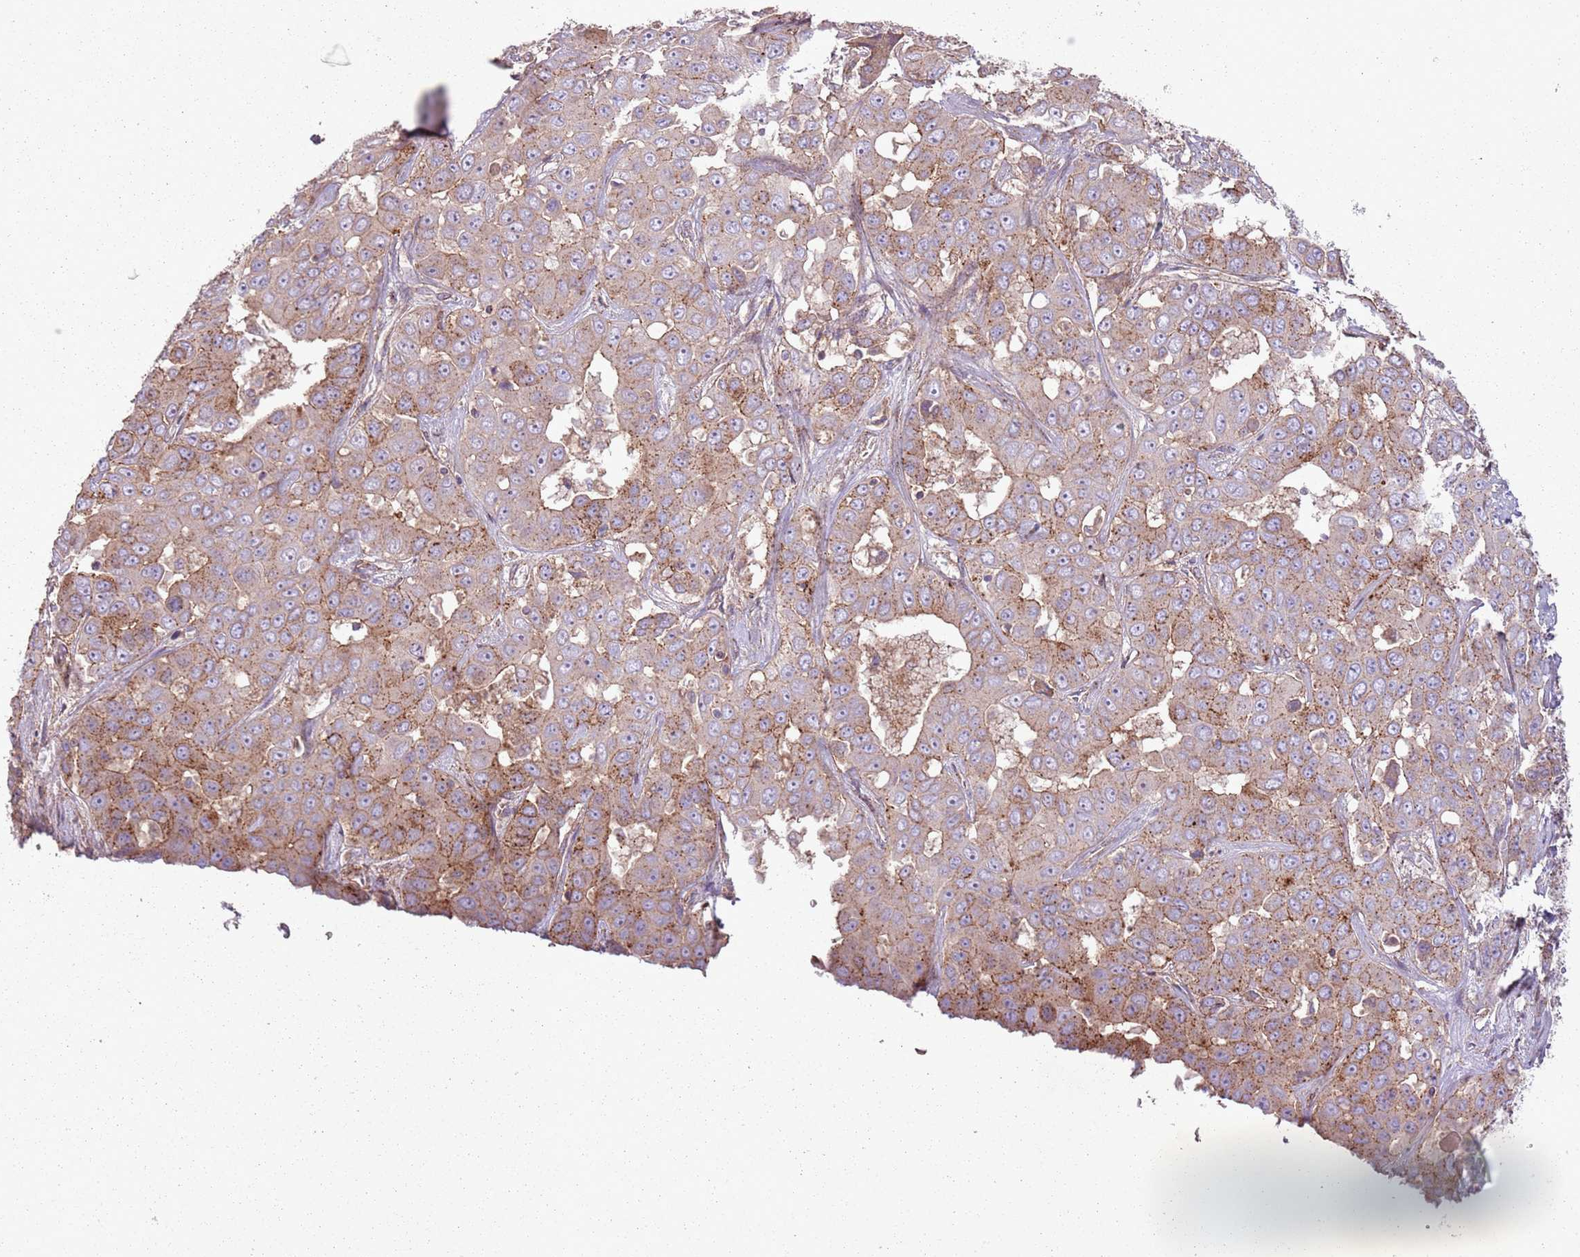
{"staining": {"intensity": "moderate", "quantity": "25%-75%", "location": "cytoplasmic/membranous"}, "tissue": "liver cancer", "cell_type": "Tumor cells", "image_type": "cancer", "snomed": [{"axis": "morphology", "description": "Cholangiocarcinoma"}, {"axis": "topography", "description": "Liver"}], "caption": "A photomicrograph of human cholangiocarcinoma (liver) stained for a protein exhibits moderate cytoplasmic/membranous brown staining in tumor cells.", "gene": "ANKRD24", "patient": {"sex": "female", "age": 52}}